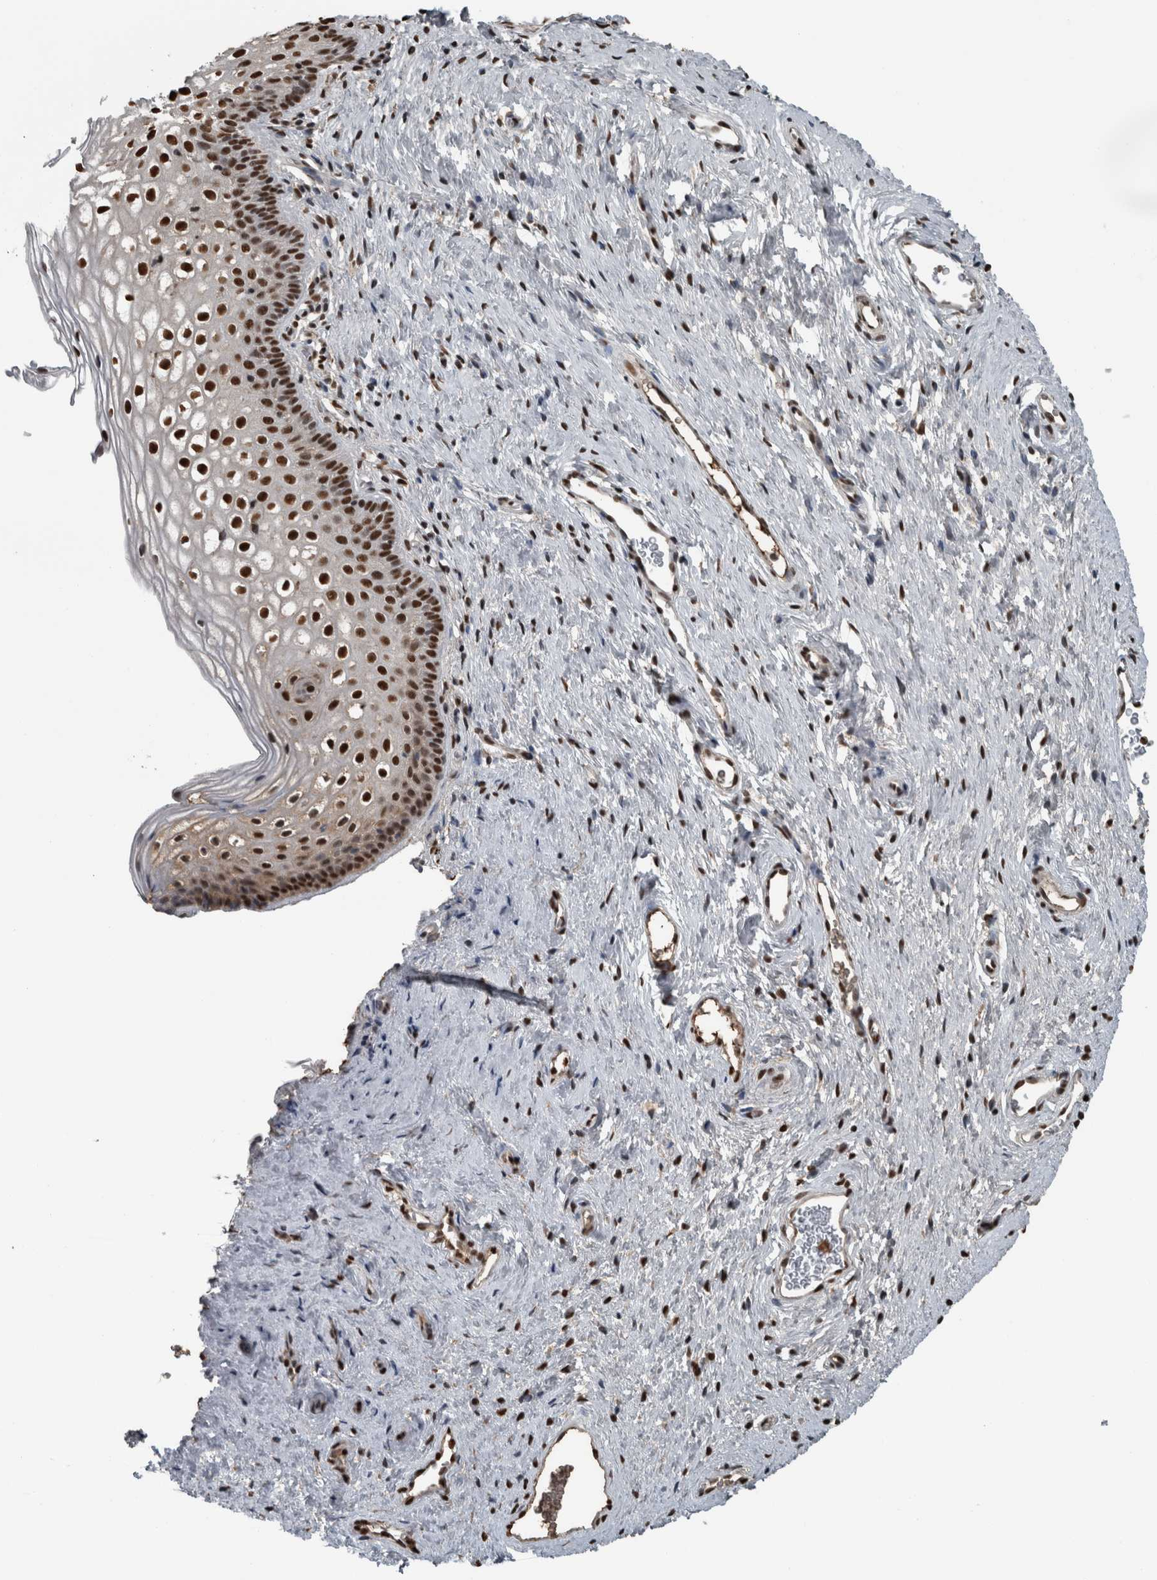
{"staining": {"intensity": "strong", "quantity": ">75%", "location": "nuclear"}, "tissue": "cervix", "cell_type": "Glandular cells", "image_type": "normal", "snomed": [{"axis": "morphology", "description": "Normal tissue, NOS"}, {"axis": "topography", "description": "Cervix"}], "caption": "Immunohistochemistry of benign cervix displays high levels of strong nuclear staining in about >75% of glandular cells.", "gene": "TGS1", "patient": {"sex": "female", "age": 27}}